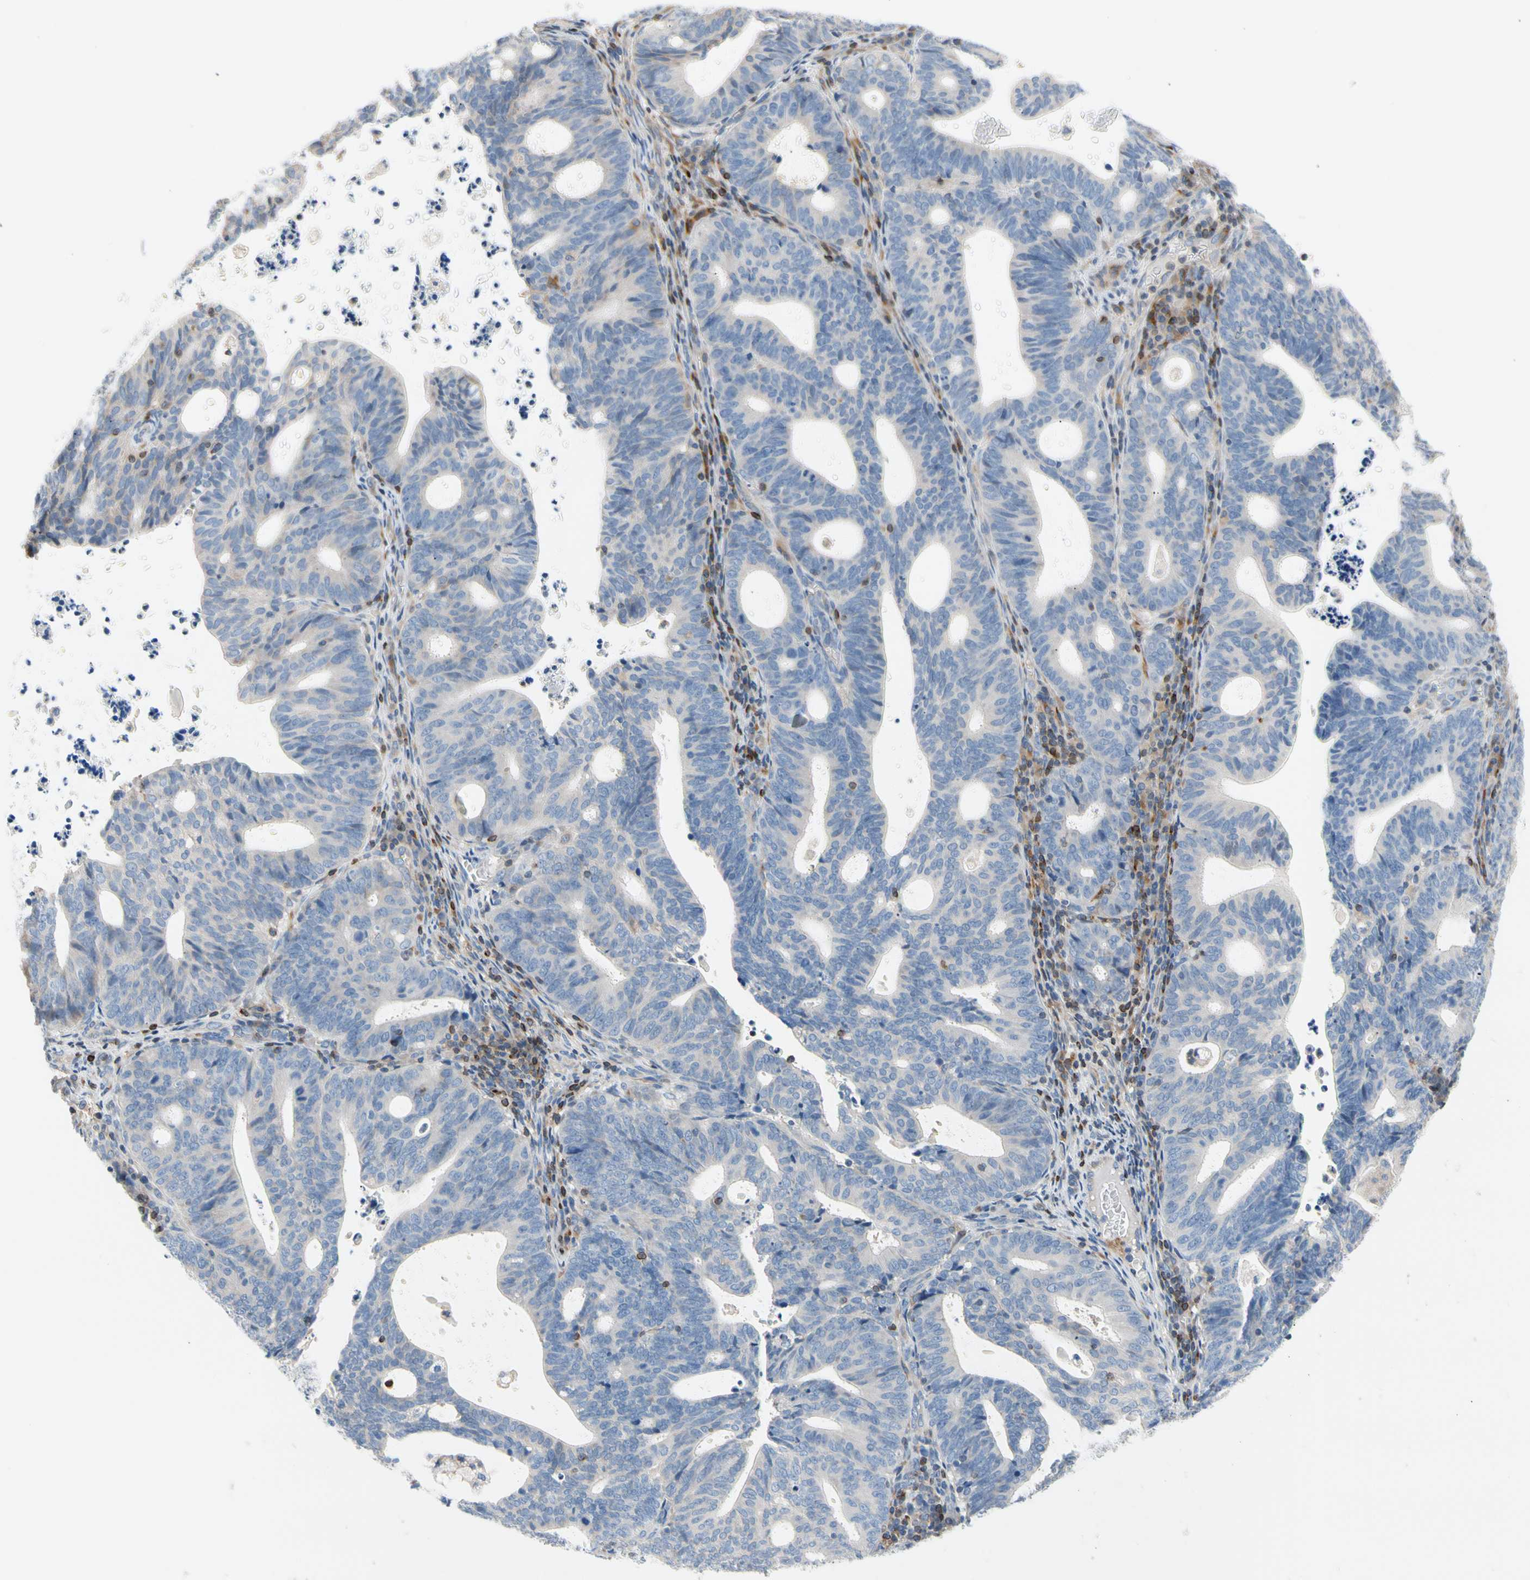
{"staining": {"intensity": "negative", "quantity": "none", "location": "none"}, "tissue": "endometrial cancer", "cell_type": "Tumor cells", "image_type": "cancer", "snomed": [{"axis": "morphology", "description": "Adenocarcinoma, NOS"}, {"axis": "topography", "description": "Uterus"}], "caption": "Immunohistochemical staining of endometrial cancer demonstrates no significant staining in tumor cells.", "gene": "MAP3K3", "patient": {"sex": "female", "age": 83}}